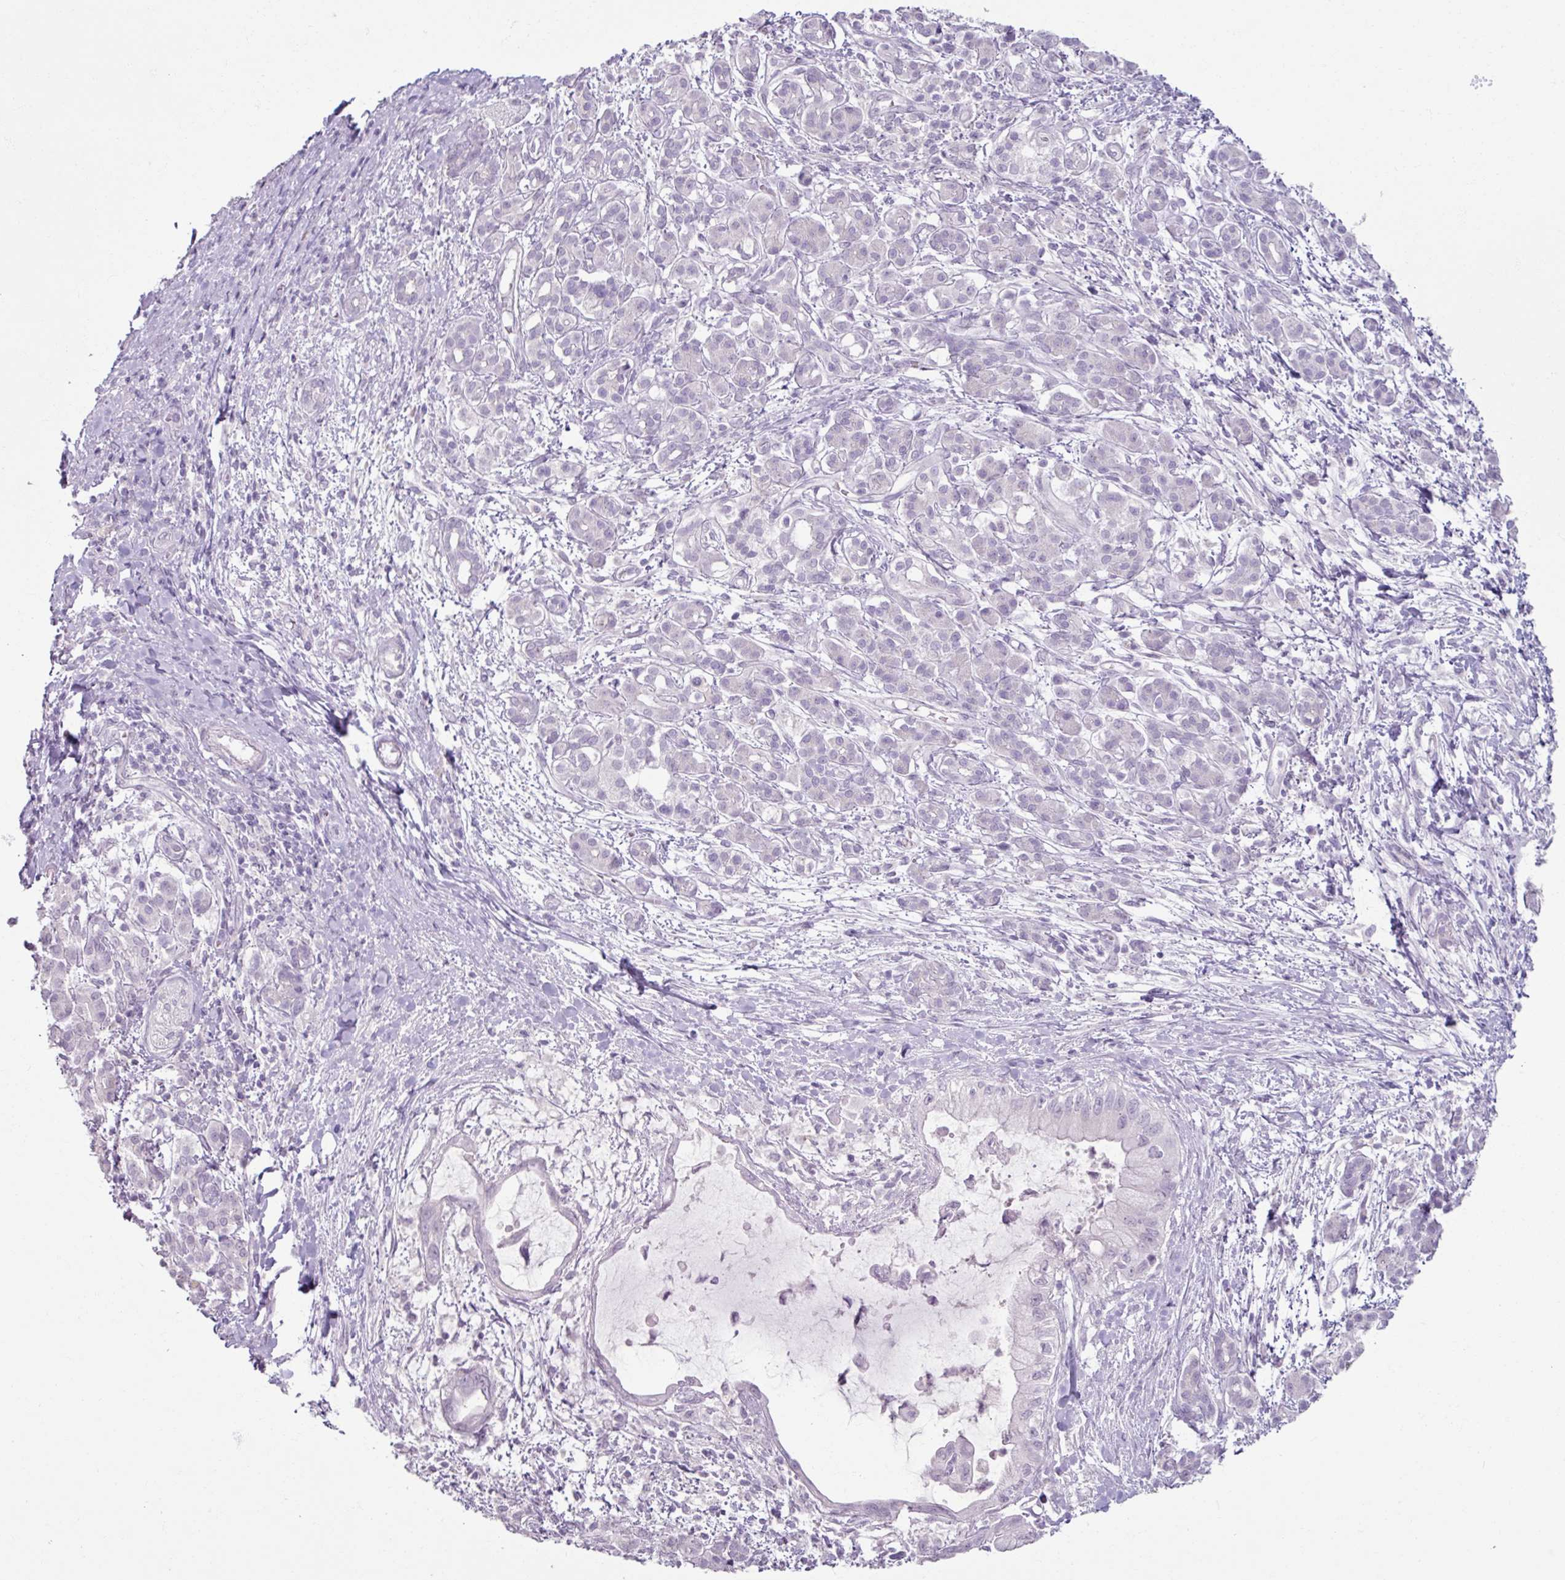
{"staining": {"intensity": "negative", "quantity": "none", "location": "none"}, "tissue": "pancreatic cancer", "cell_type": "Tumor cells", "image_type": "cancer", "snomed": [{"axis": "morphology", "description": "Adenocarcinoma, NOS"}, {"axis": "topography", "description": "Pancreas"}], "caption": "Human pancreatic adenocarcinoma stained for a protein using immunohistochemistry (IHC) demonstrates no positivity in tumor cells.", "gene": "SLC27A5", "patient": {"sex": "male", "age": 48}}